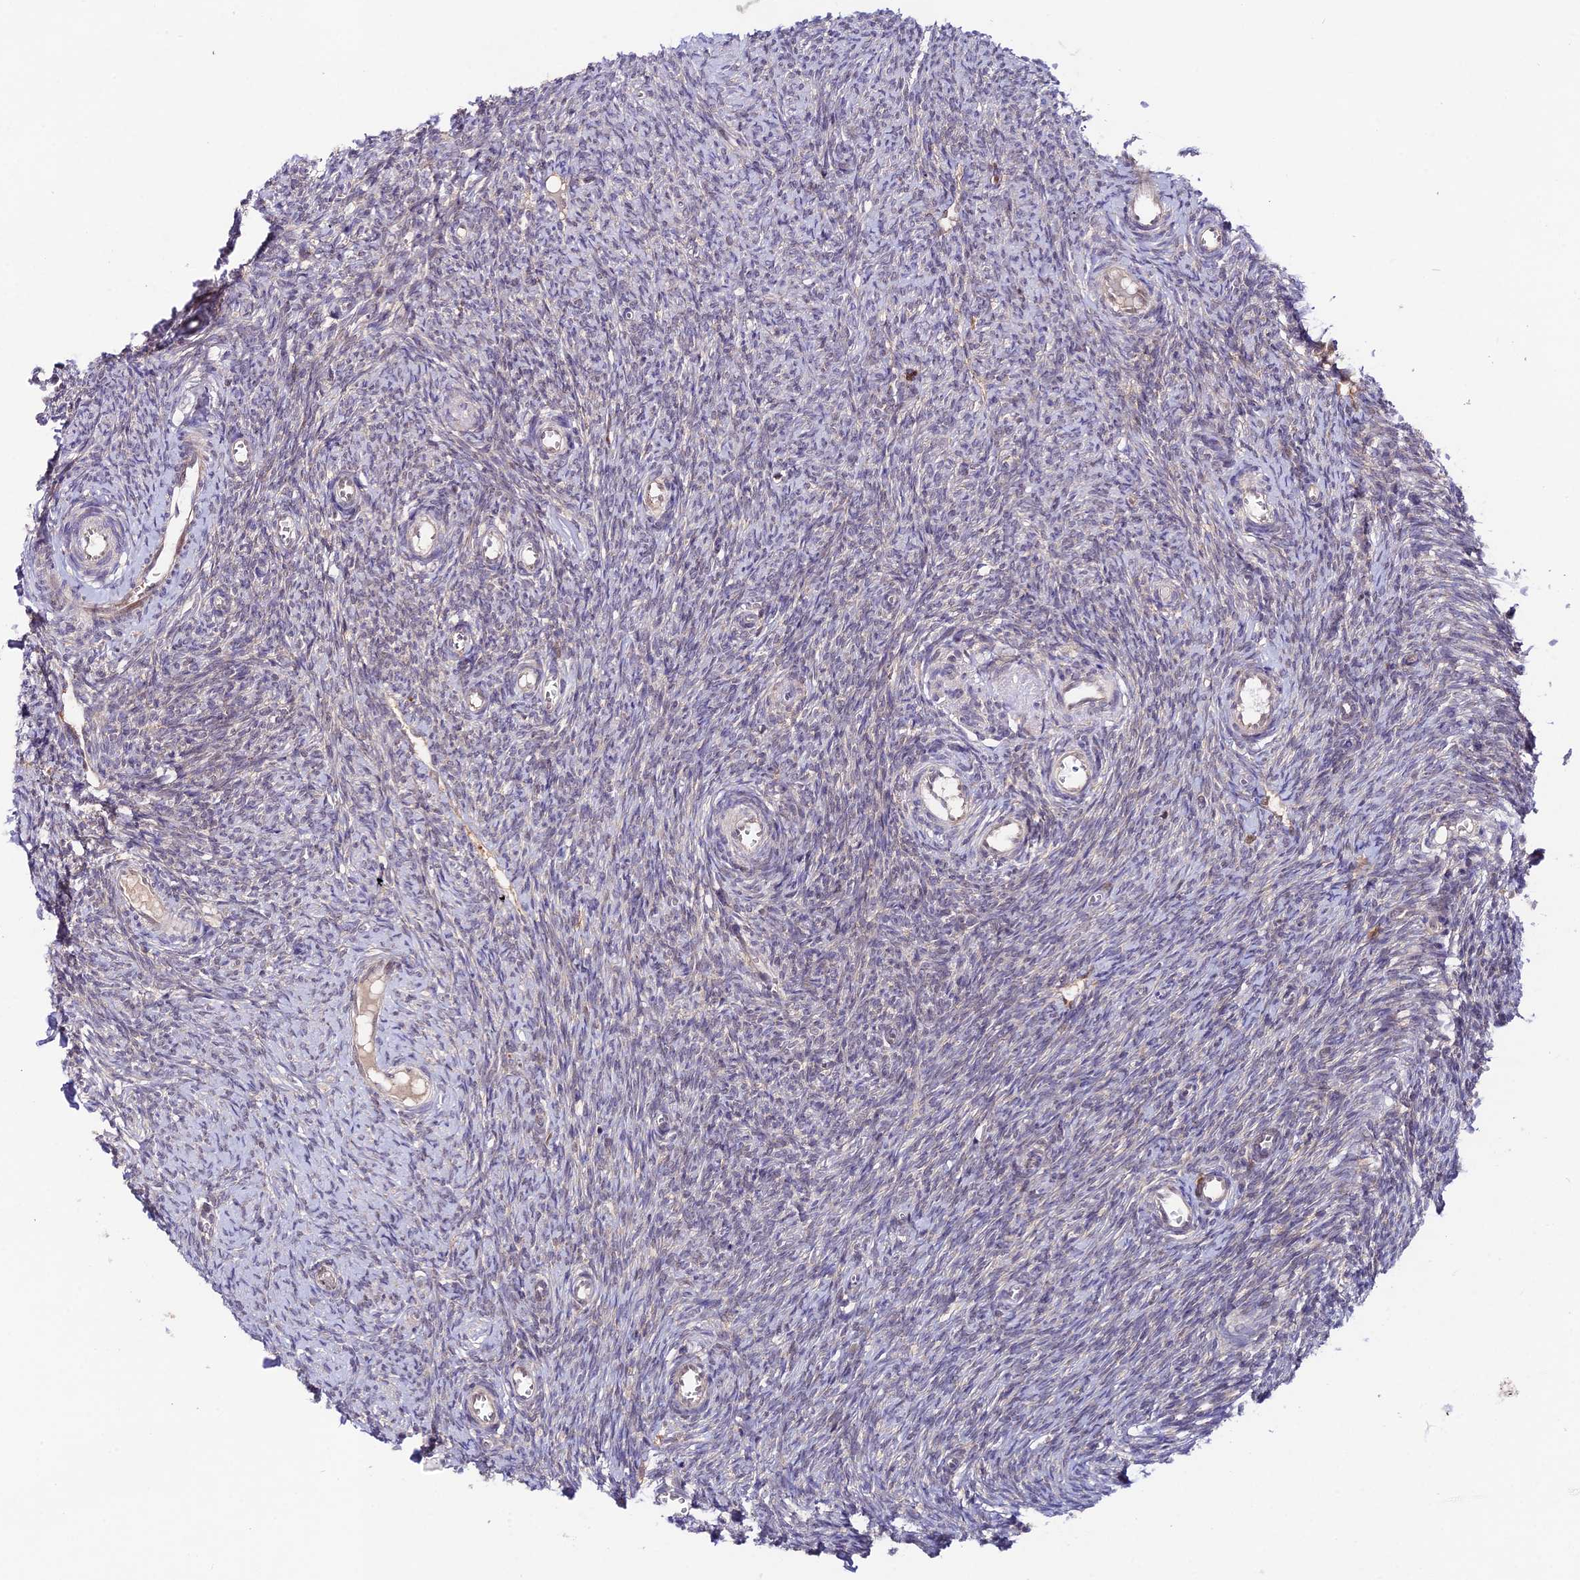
{"staining": {"intensity": "weak", "quantity": ">75%", "location": "cytoplasmic/membranous"}, "tissue": "ovary", "cell_type": "Follicle cells", "image_type": "normal", "snomed": [{"axis": "morphology", "description": "Normal tissue, NOS"}, {"axis": "topography", "description": "Ovary"}], "caption": "Ovary stained for a protein (brown) demonstrates weak cytoplasmic/membranous positive staining in about >75% of follicle cells.", "gene": "TRIM40", "patient": {"sex": "female", "age": 44}}